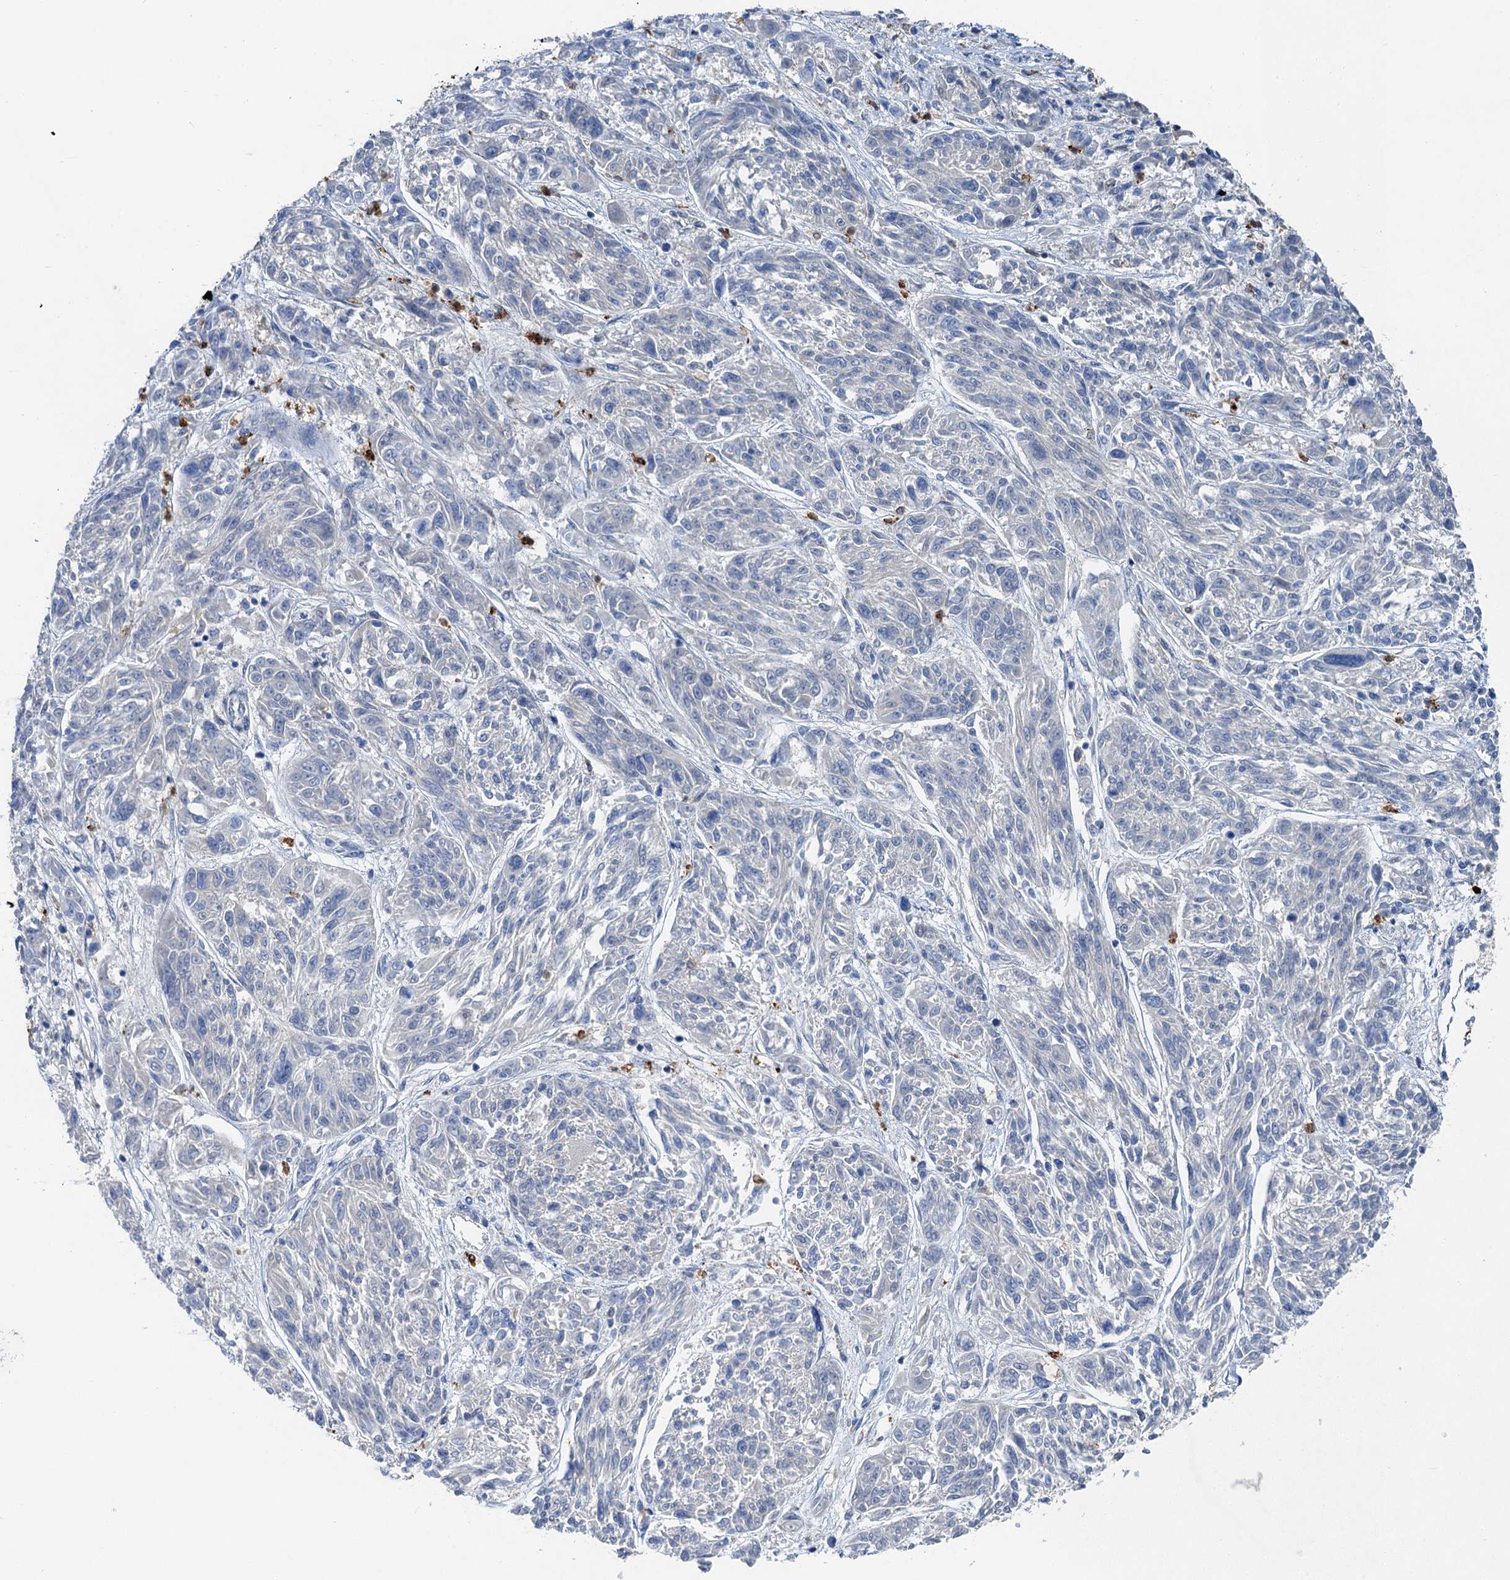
{"staining": {"intensity": "negative", "quantity": "none", "location": "none"}, "tissue": "melanoma", "cell_type": "Tumor cells", "image_type": "cancer", "snomed": [{"axis": "morphology", "description": "Malignant melanoma, NOS"}, {"axis": "topography", "description": "Skin"}], "caption": "This micrograph is of melanoma stained with immunohistochemistry to label a protein in brown with the nuclei are counter-stained blue. There is no positivity in tumor cells.", "gene": "OTOA", "patient": {"sex": "male", "age": 53}}